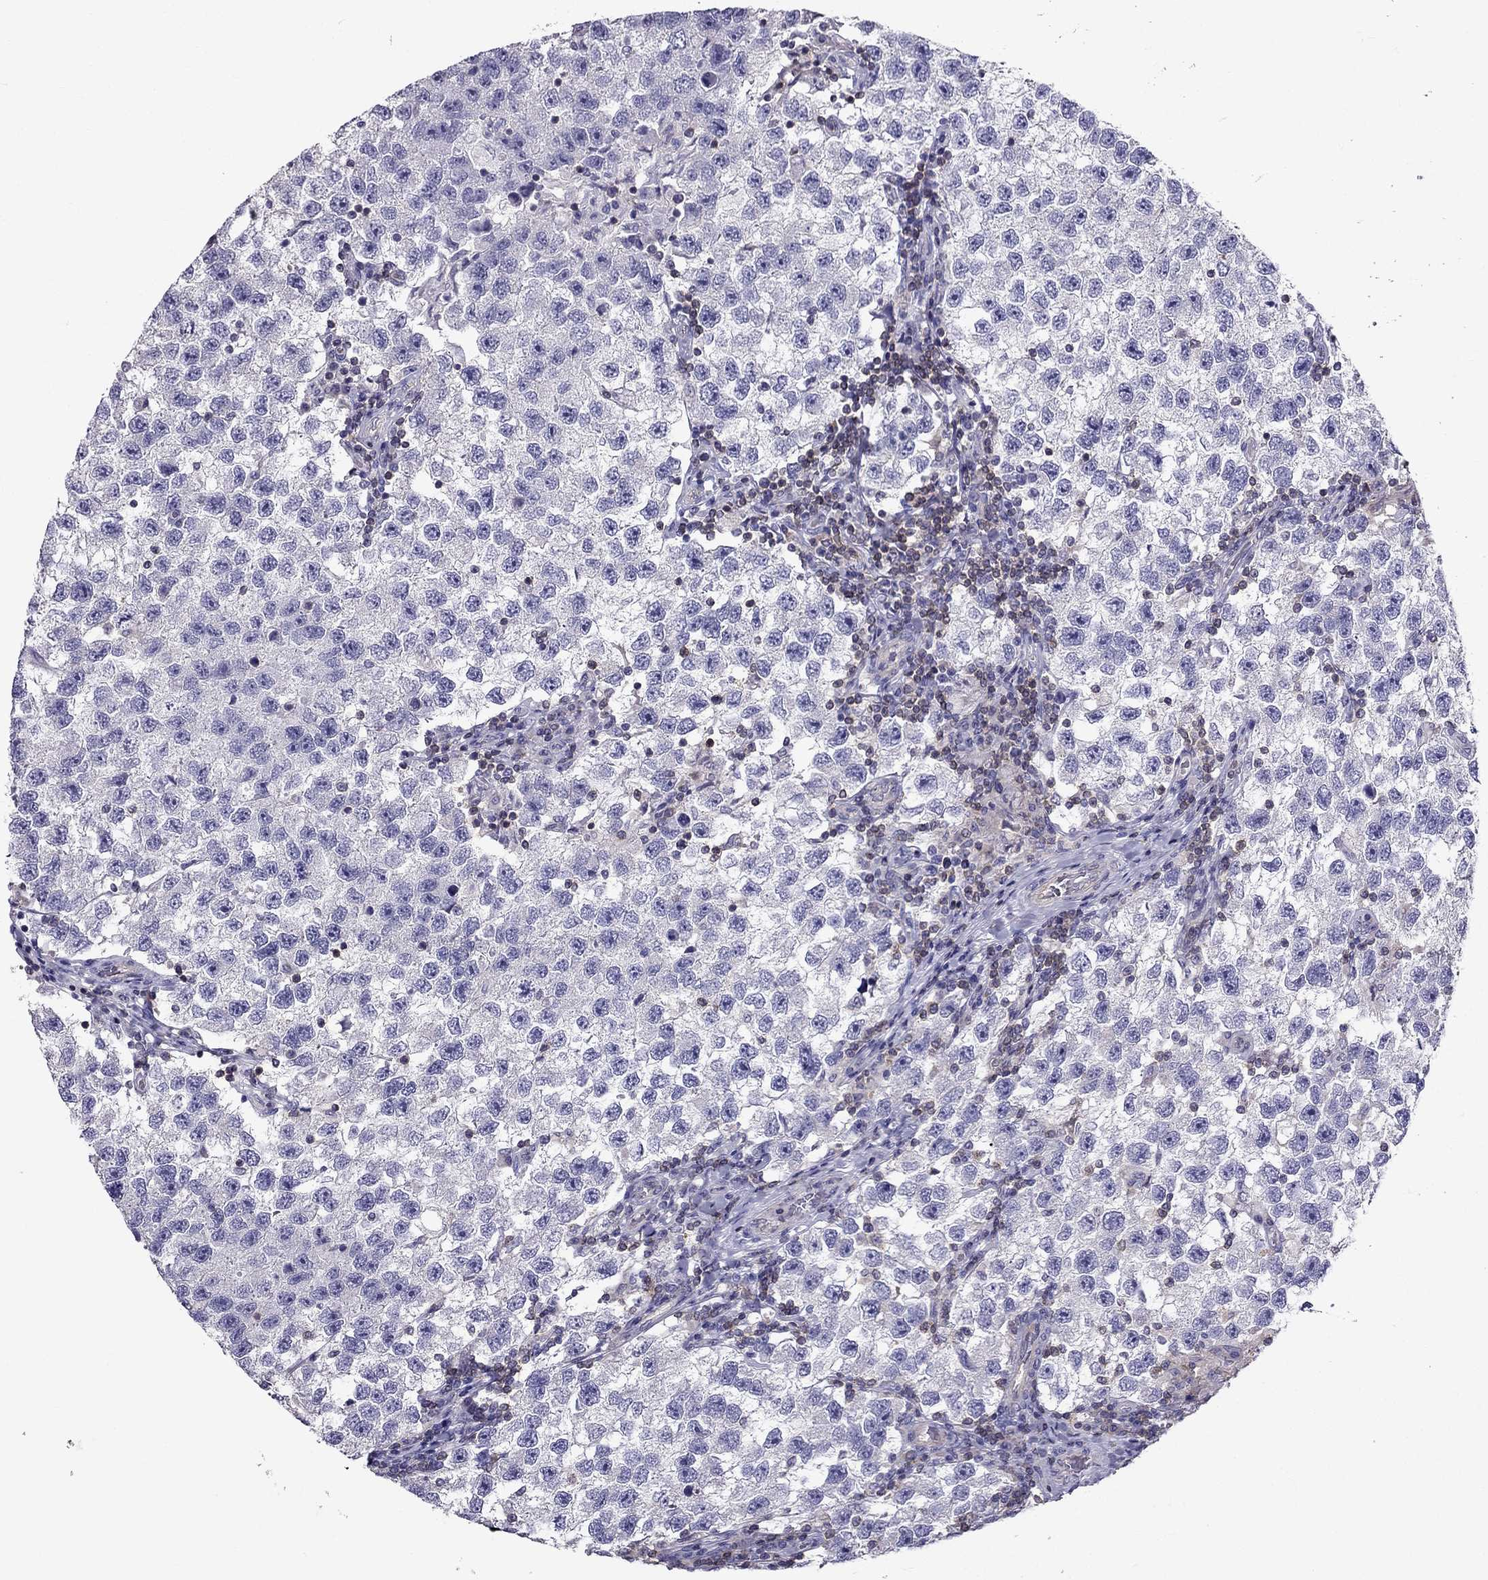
{"staining": {"intensity": "negative", "quantity": "none", "location": "none"}, "tissue": "testis cancer", "cell_type": "Tumor cells", "image_type": "cancer", "snomed": [{"axis": "morphology", "description": "Seminoma, NOS"}, {"axis": "topography", "description": "Testis"}], "caption": "This histopathology image is of testis cancer stained with immunohistochemistry (IHC) to label a protein in brown with the nuclei are counter-stained blue. There is no positivity in tumor cells.", "gene": "AAK1", "patient": {"sex": "male", "age": 26}}